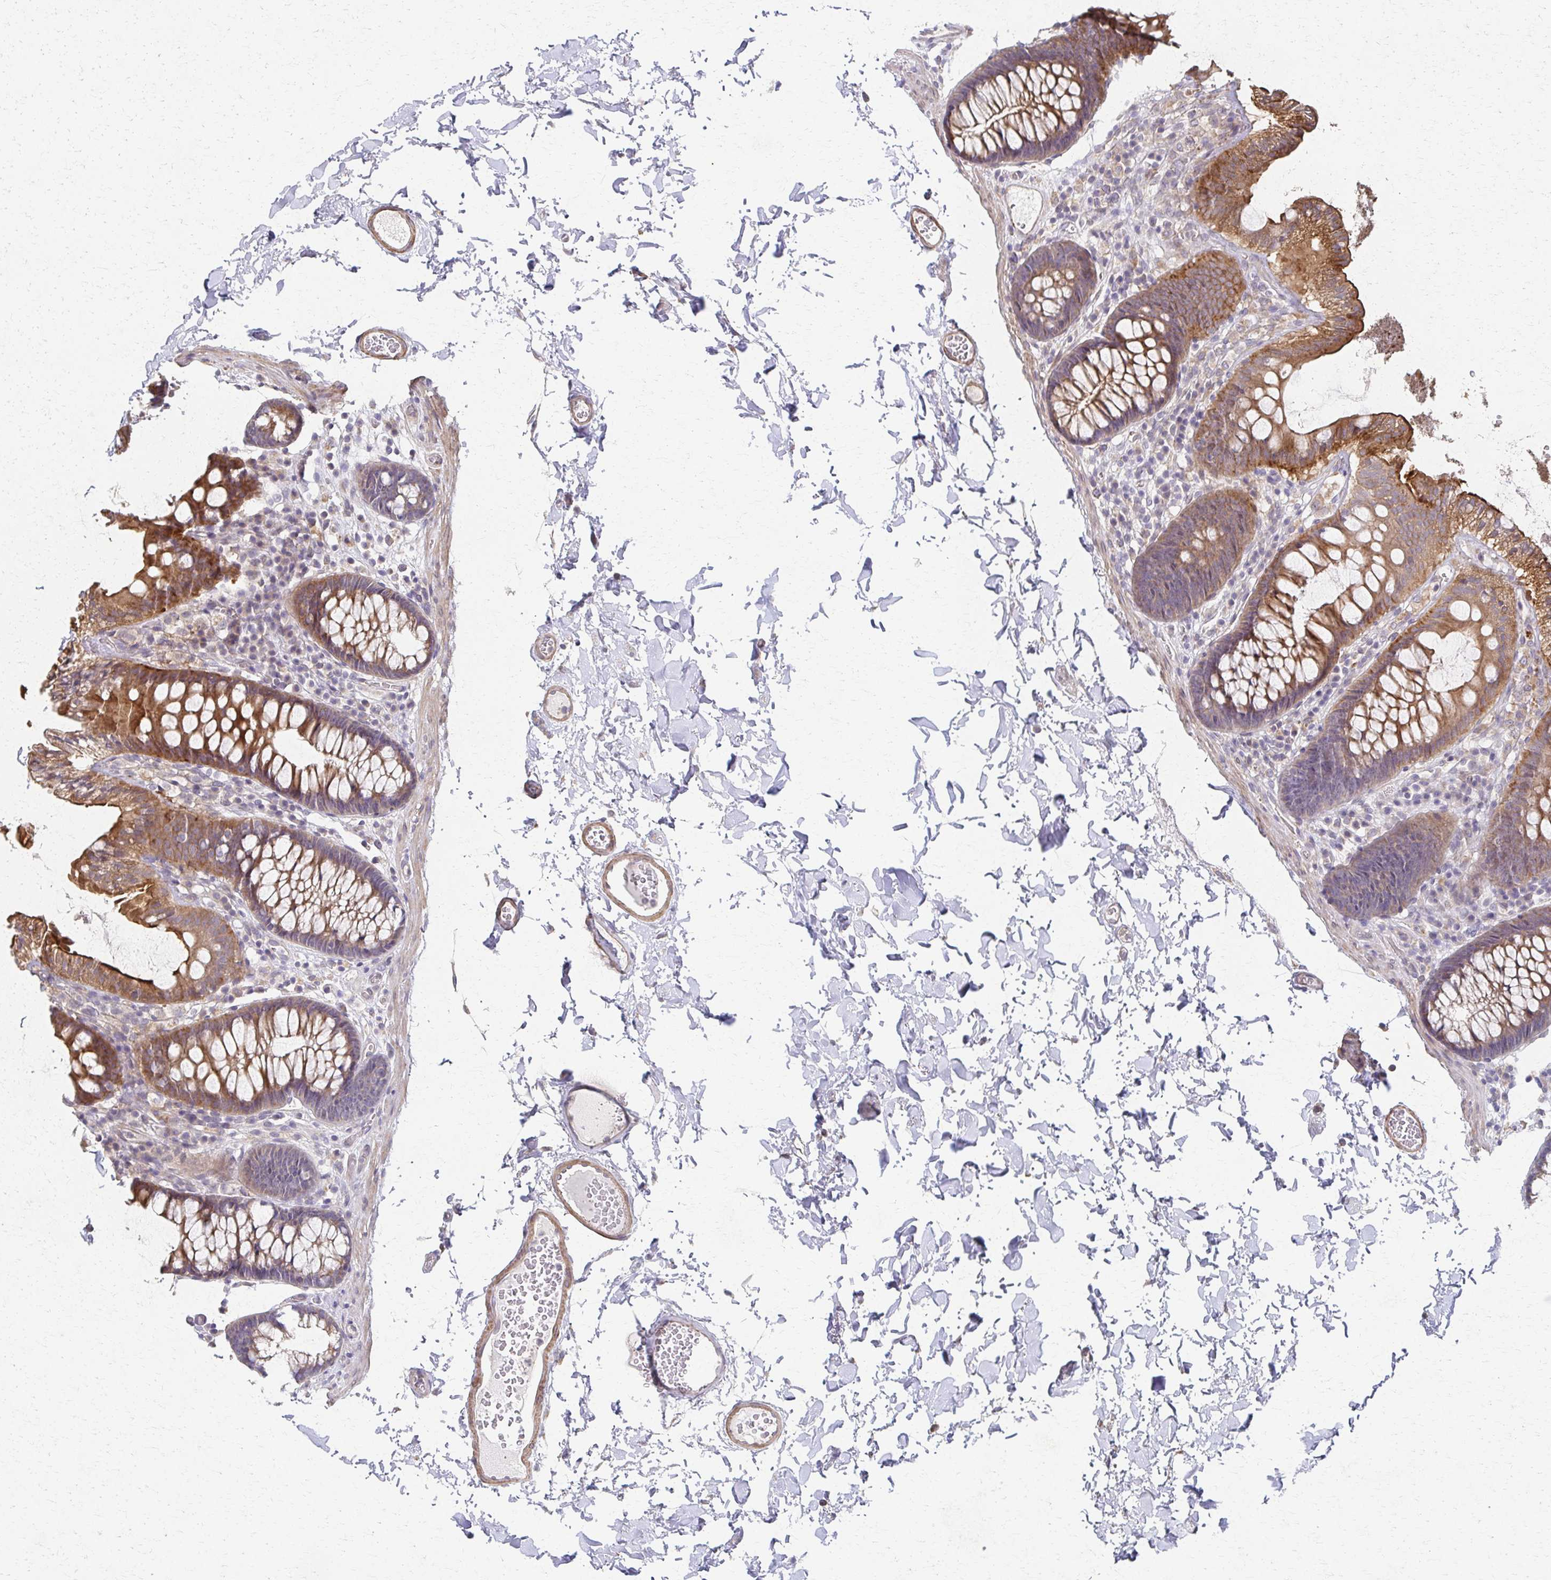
{"staining": {"intensity": "weak", "quantity": "25%-75%", "location": "cytoplasmic/membranous"}, "tissue": "colon", "cell_type": "Endothelial cells", "image_type": "normal", "snomed": [{"axis": "morphology", "description": "Normal tissue, NOS"}, {"axis": "topography", "description": "Colon"}, {"axis": "topography", "description": "Peripheral nerve tissue"}], "caption": "Immunohistochemical staining of unremarkable human colon reveals low levels of weak cytoplasmic/membranous positivity in approximately 25%-75% of endothelial cells.", "gene": "EOLA1", "patient": {"sex": "male", "age": 84}}